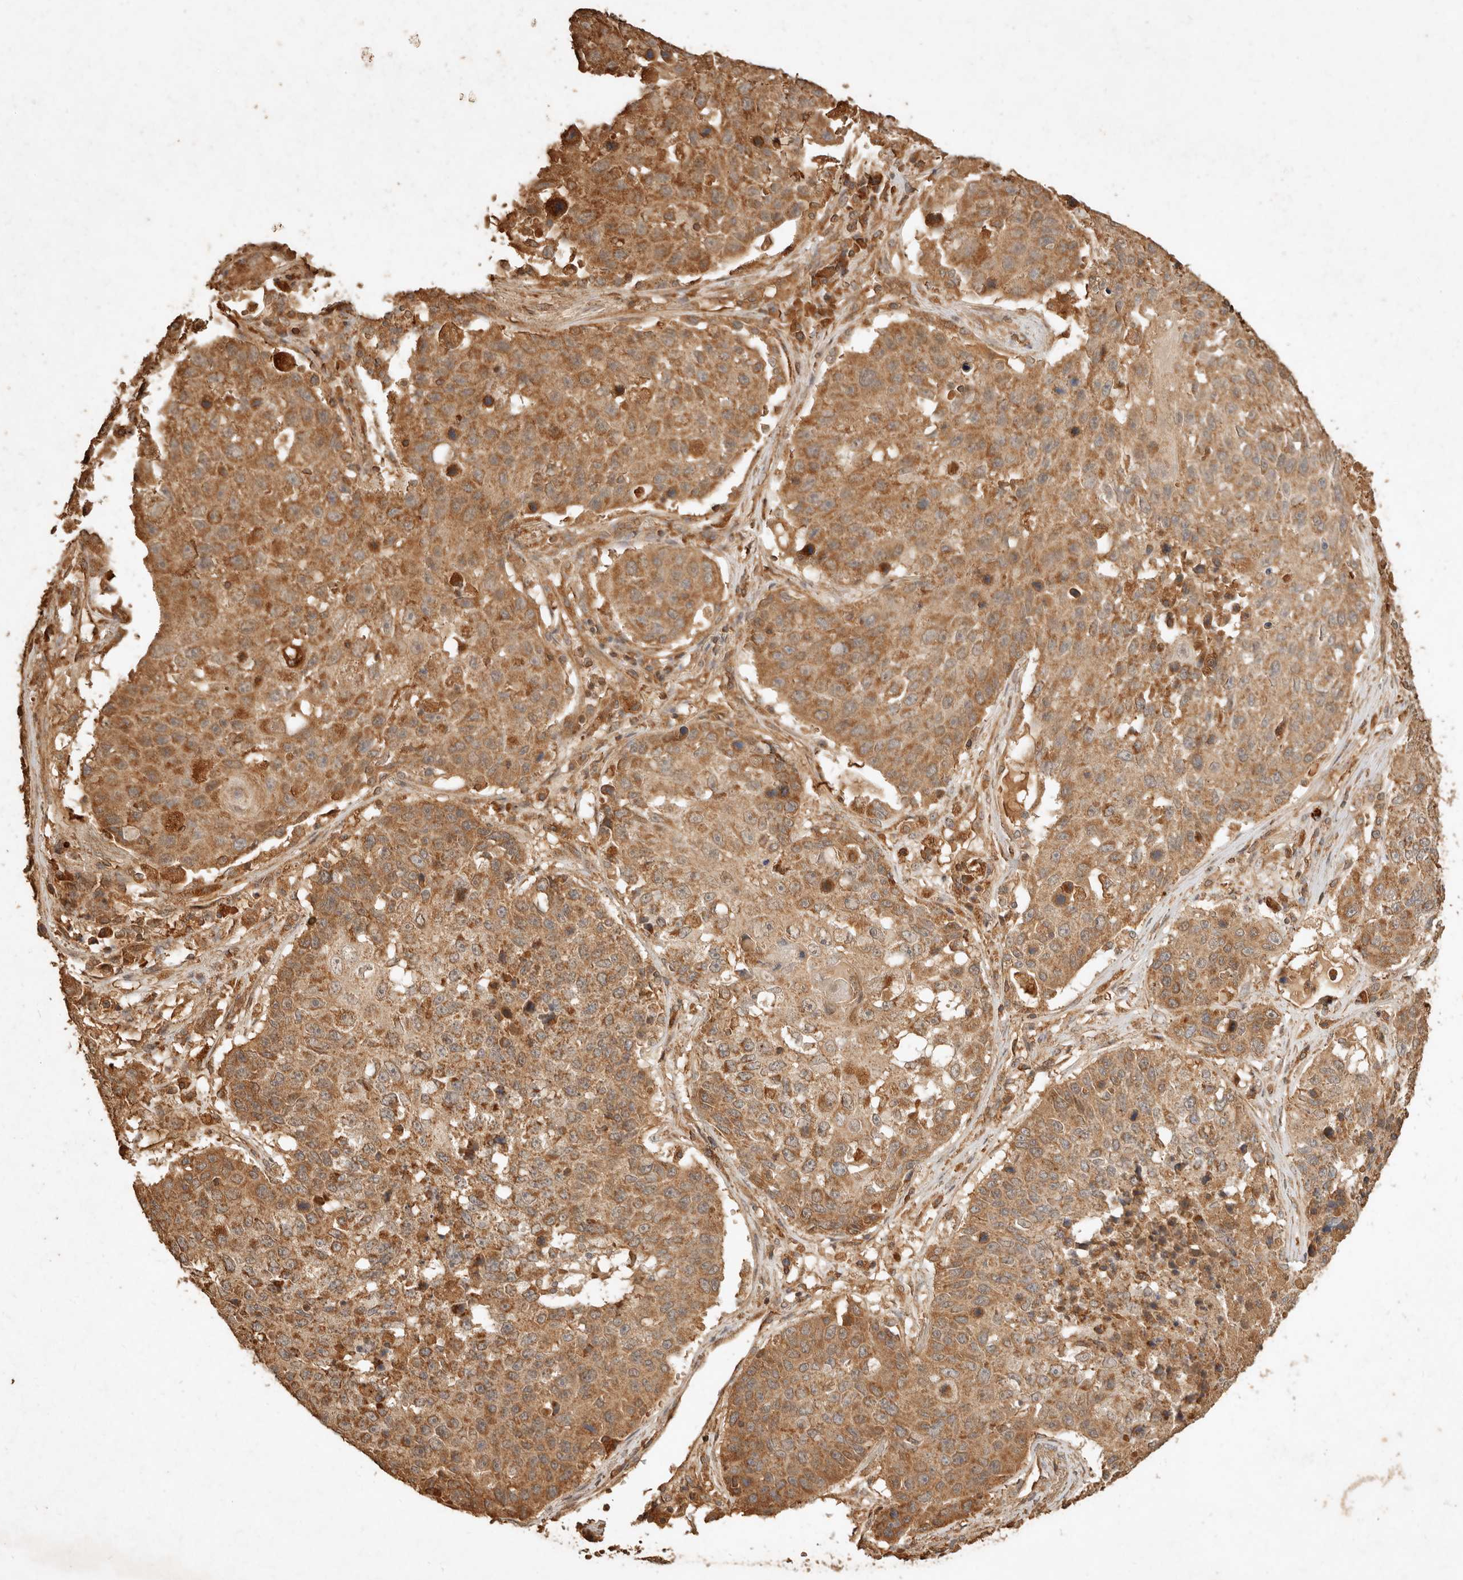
{"staining": {"intensity": "moderate", "quantity": ">75%", "location": "cytoplasmic/membranous"}, "tissue": "lung cancer", "cell_type": "Tumor cells", "image_type": "cancer", "snomed": [{"axis": "morphology", "description": "Squamous cell carcinoma, NOS"}, {"axis": "topography", "description": "Lung"}], "caption": "Lung cancer (squamous cell carcinoma) stained with immunohistochemistry demonstrates moderate cytoplasmic/membranous expression in approximately >75% of tumor cells. (DAB (3,3'-diaminobenzidine) IHC with brightfield microscopy, high magnification).", "gene": "FAM180B", "patient": {"sex": "male", "age": 61}}